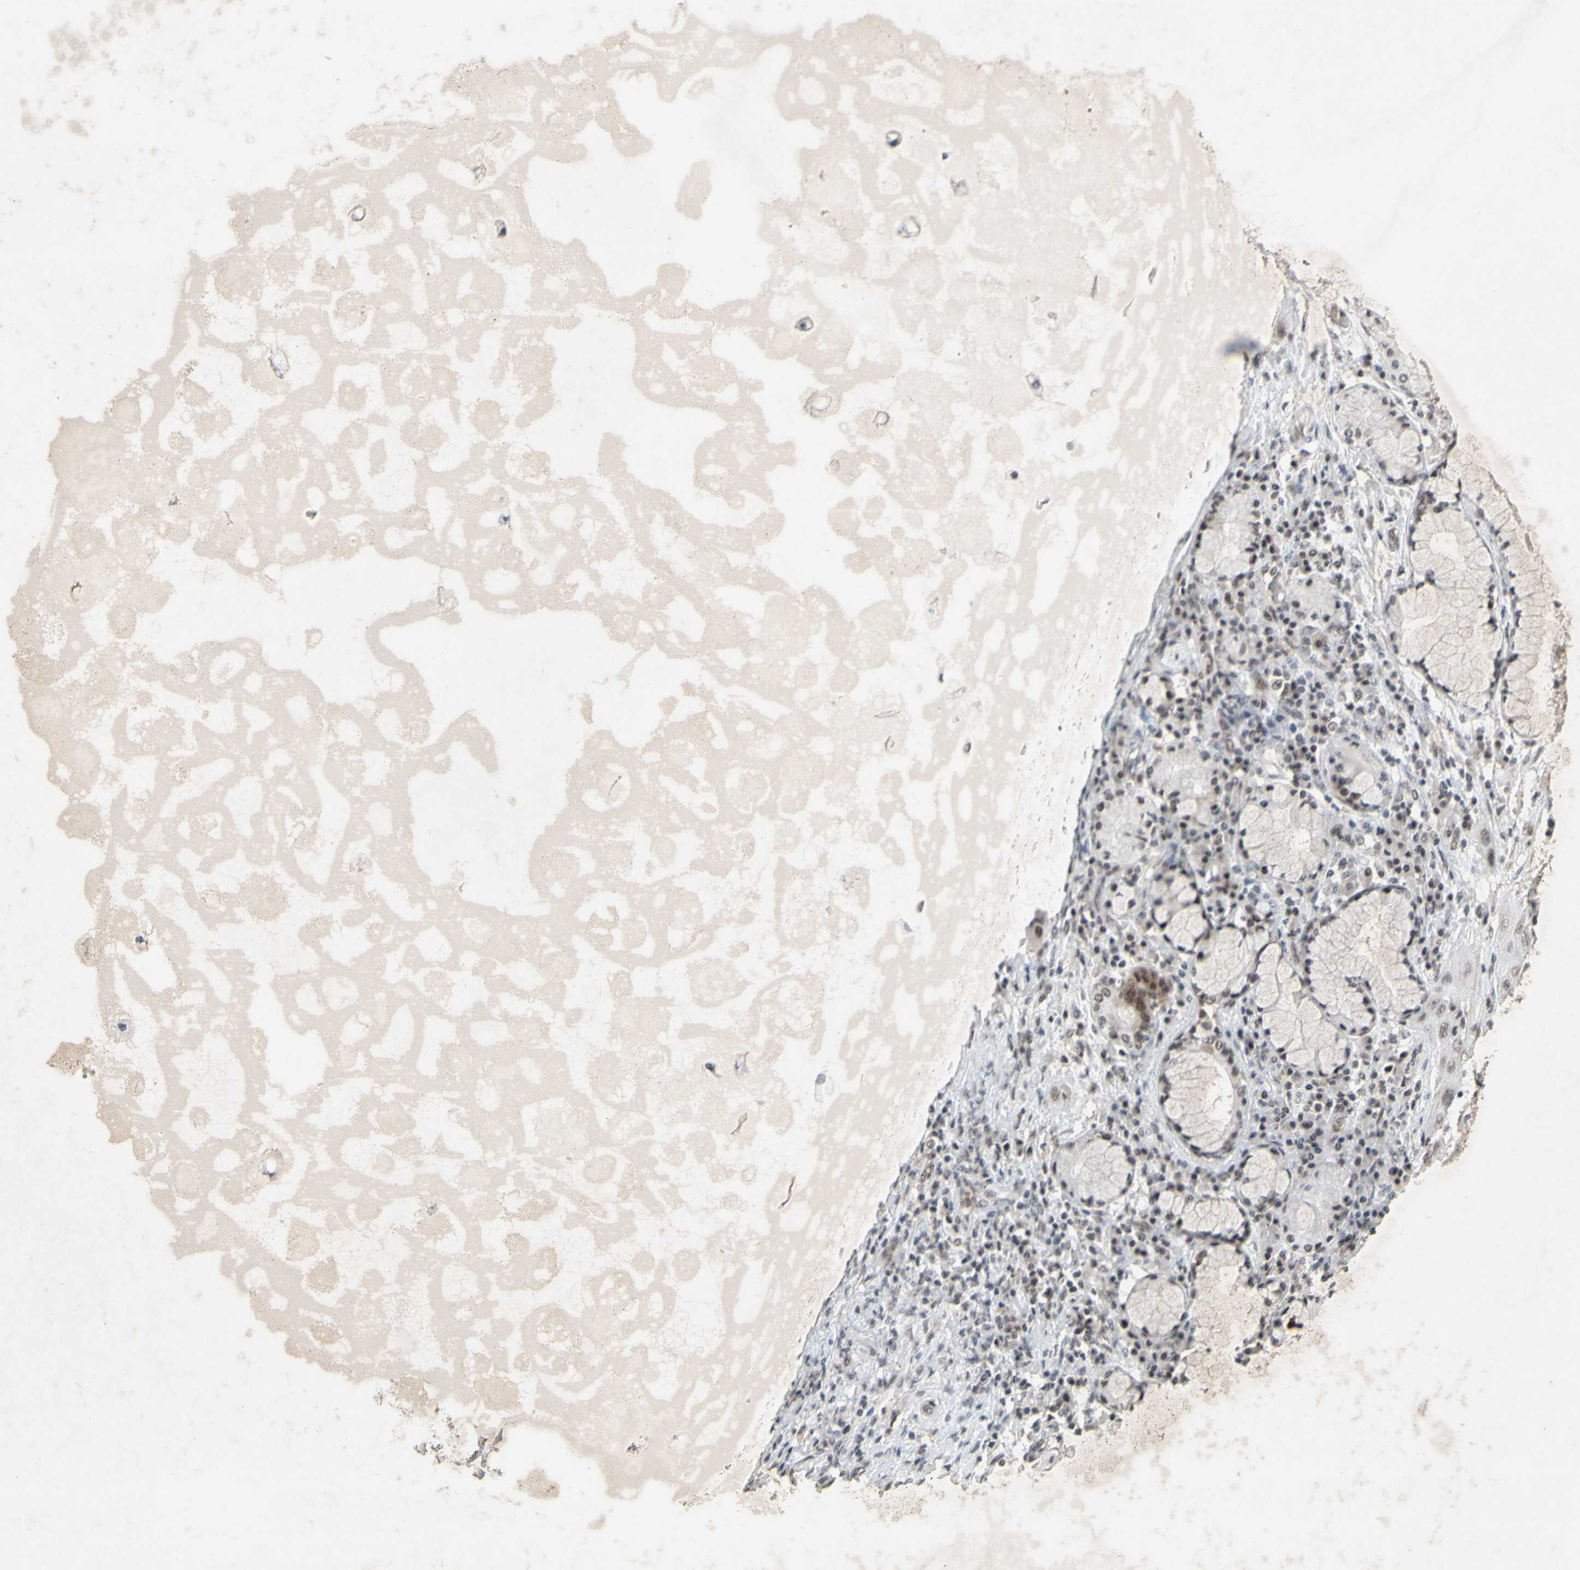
{"staining": {"intensity": "moderate", "quantity": "25%-75%", "location": "nuclear"}, "tissue": "lung cancer", "cell_type": "Tumor cells", "image_type": "cancer", "snomed": [{"axis": "morphology", "description": "Squamous cell carcinoma, NOS"}, {"axis": "topography", "description": "Lung"}], "caption": "Immunohistochemistry histopathology image of neoplastic tissue: human squamous cell carcinoma (lung) stained using IHC demonstrates medium levels of moderate protein expression localized specifically in the nuclear of tumor cells, appearing as a nuclear brown color.", "gene": "CENPB", "patient": {"sex": "female", "age": 47}}